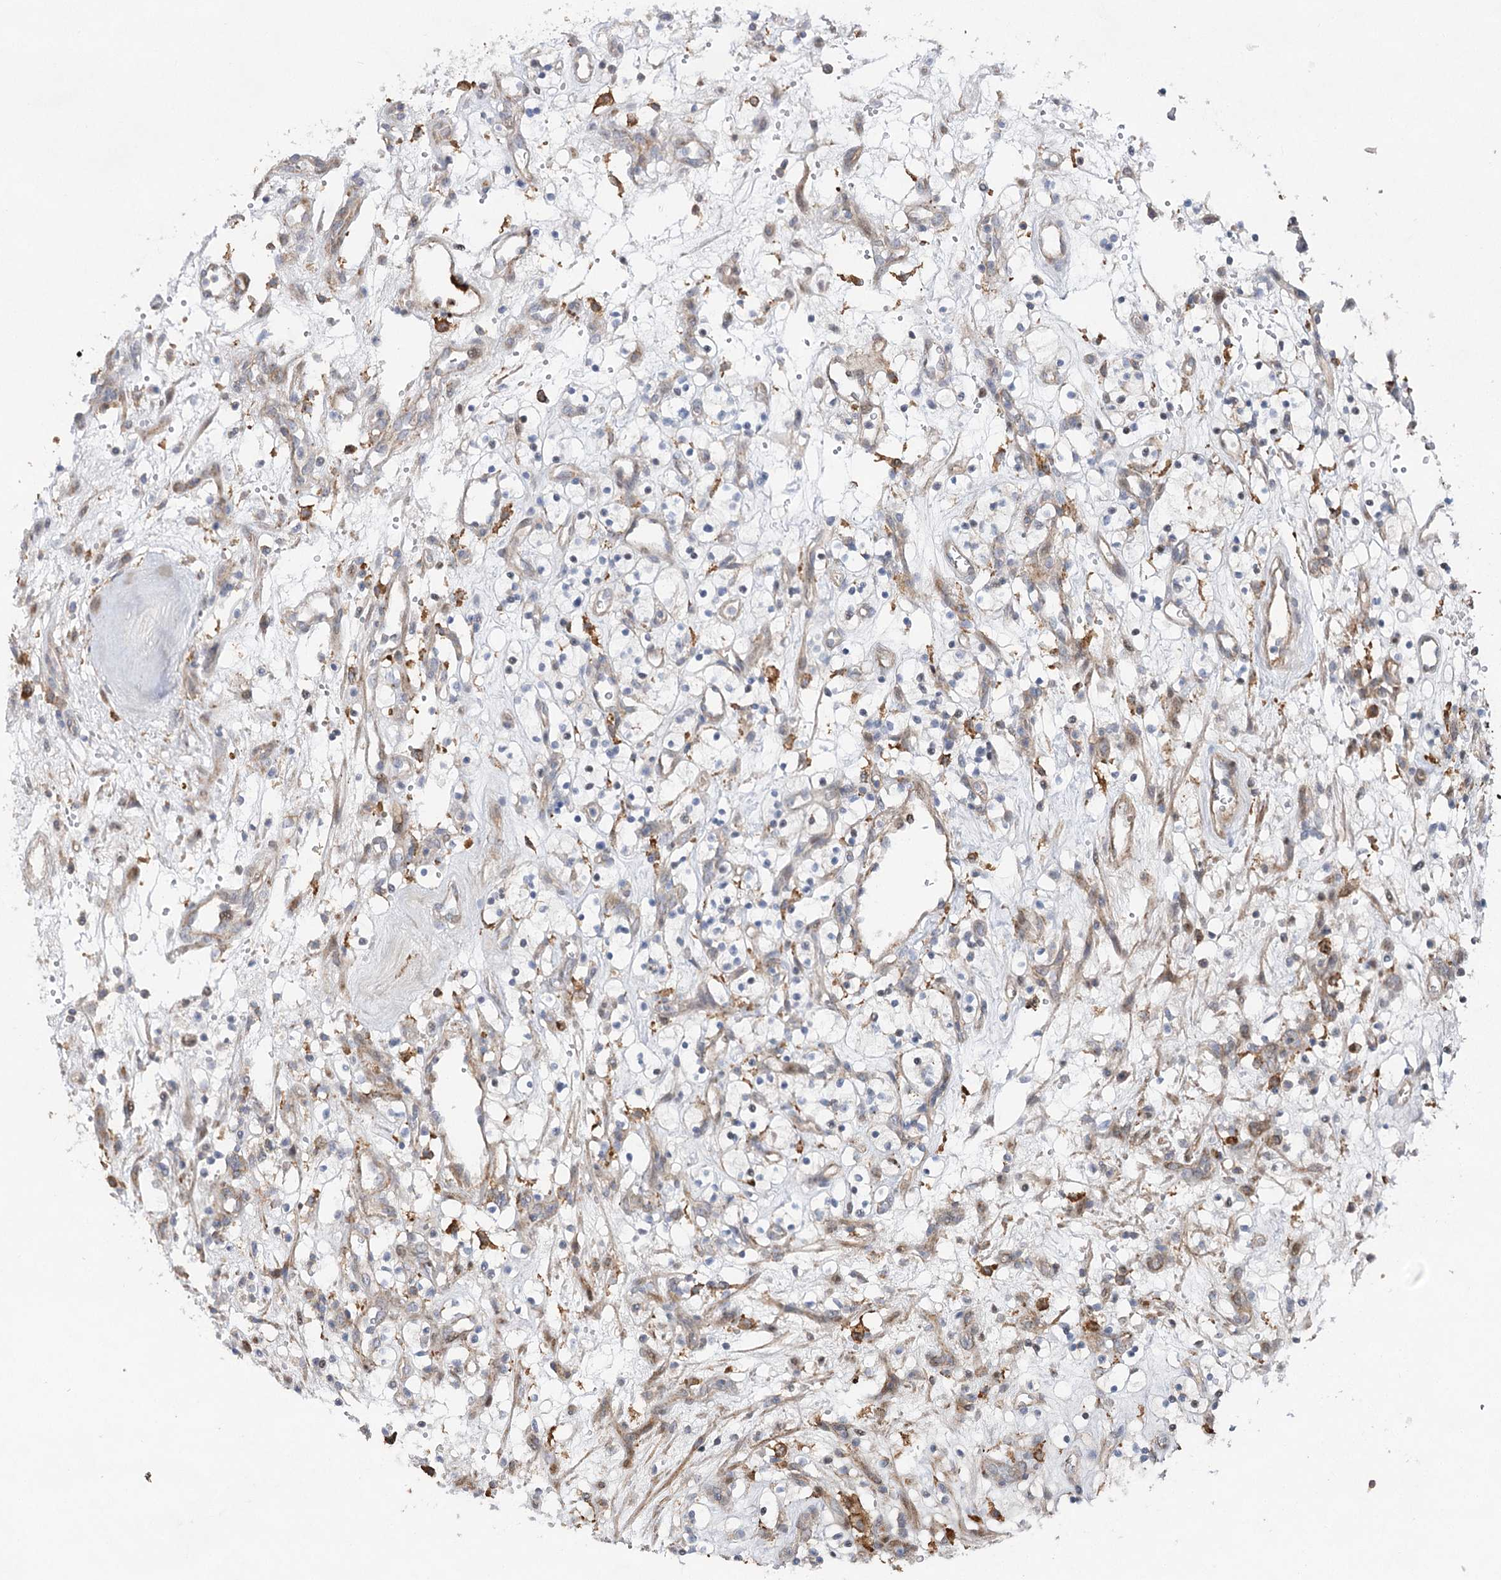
{"staining": {"intensity": "negative", "quantity": "none", "location": "none"}, "tissue": "renal cancer", "cell_type": "Tumor cells", "image_type": "cancer", "snomed": [{"axis": "morphology", "description": "Adenocarcinoma, NOS"}, {"axis": "topography", "description": "Kidney"}], "caption": "Tumor cells show no significant positivity in renal cancer.", "gene": "OBSL1", "patient": {"sex": "female", "age": 57}}